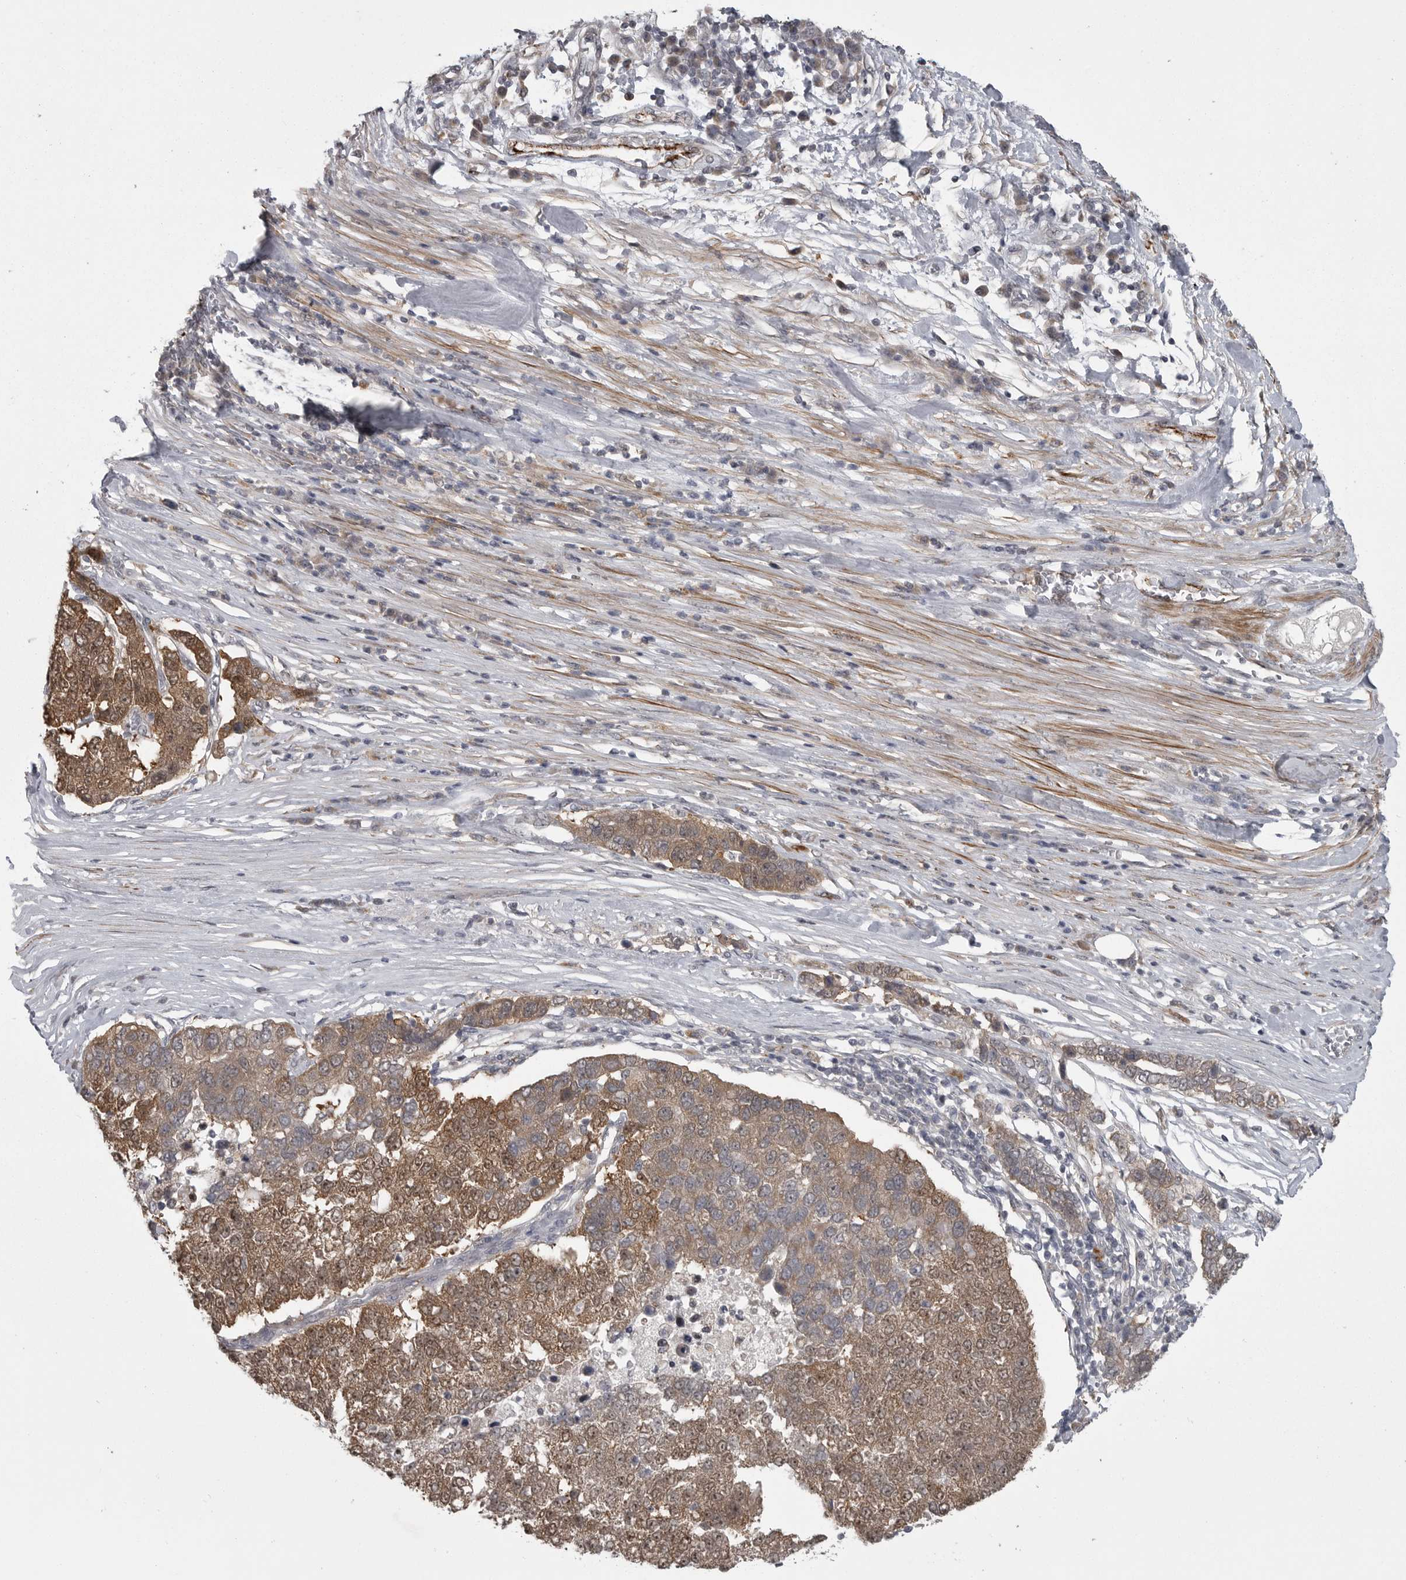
{"staining": {"intensity": "moderate", "quantity": "25%-75%", "location": "cytoplasmic/membranous,nuclear"}, "tissue": "pancreatic cancer", "cell_type": "Tumor cells", "image_type": "cancer", "snomed": [{"axis": "morphology", "description": "Adenocarcinoma, NOS"}, {"axis": "topography", "description": "Pancreas"}], "caption": "Pancreatic cancer stained with a brown dye shows moderate cytoplasmic/membranous and nuclear positive positivity in approximately 25%-75% of tumor cells.", "gene": "PPP1R9A", "patient": {"sex": "female", "age": 61}}